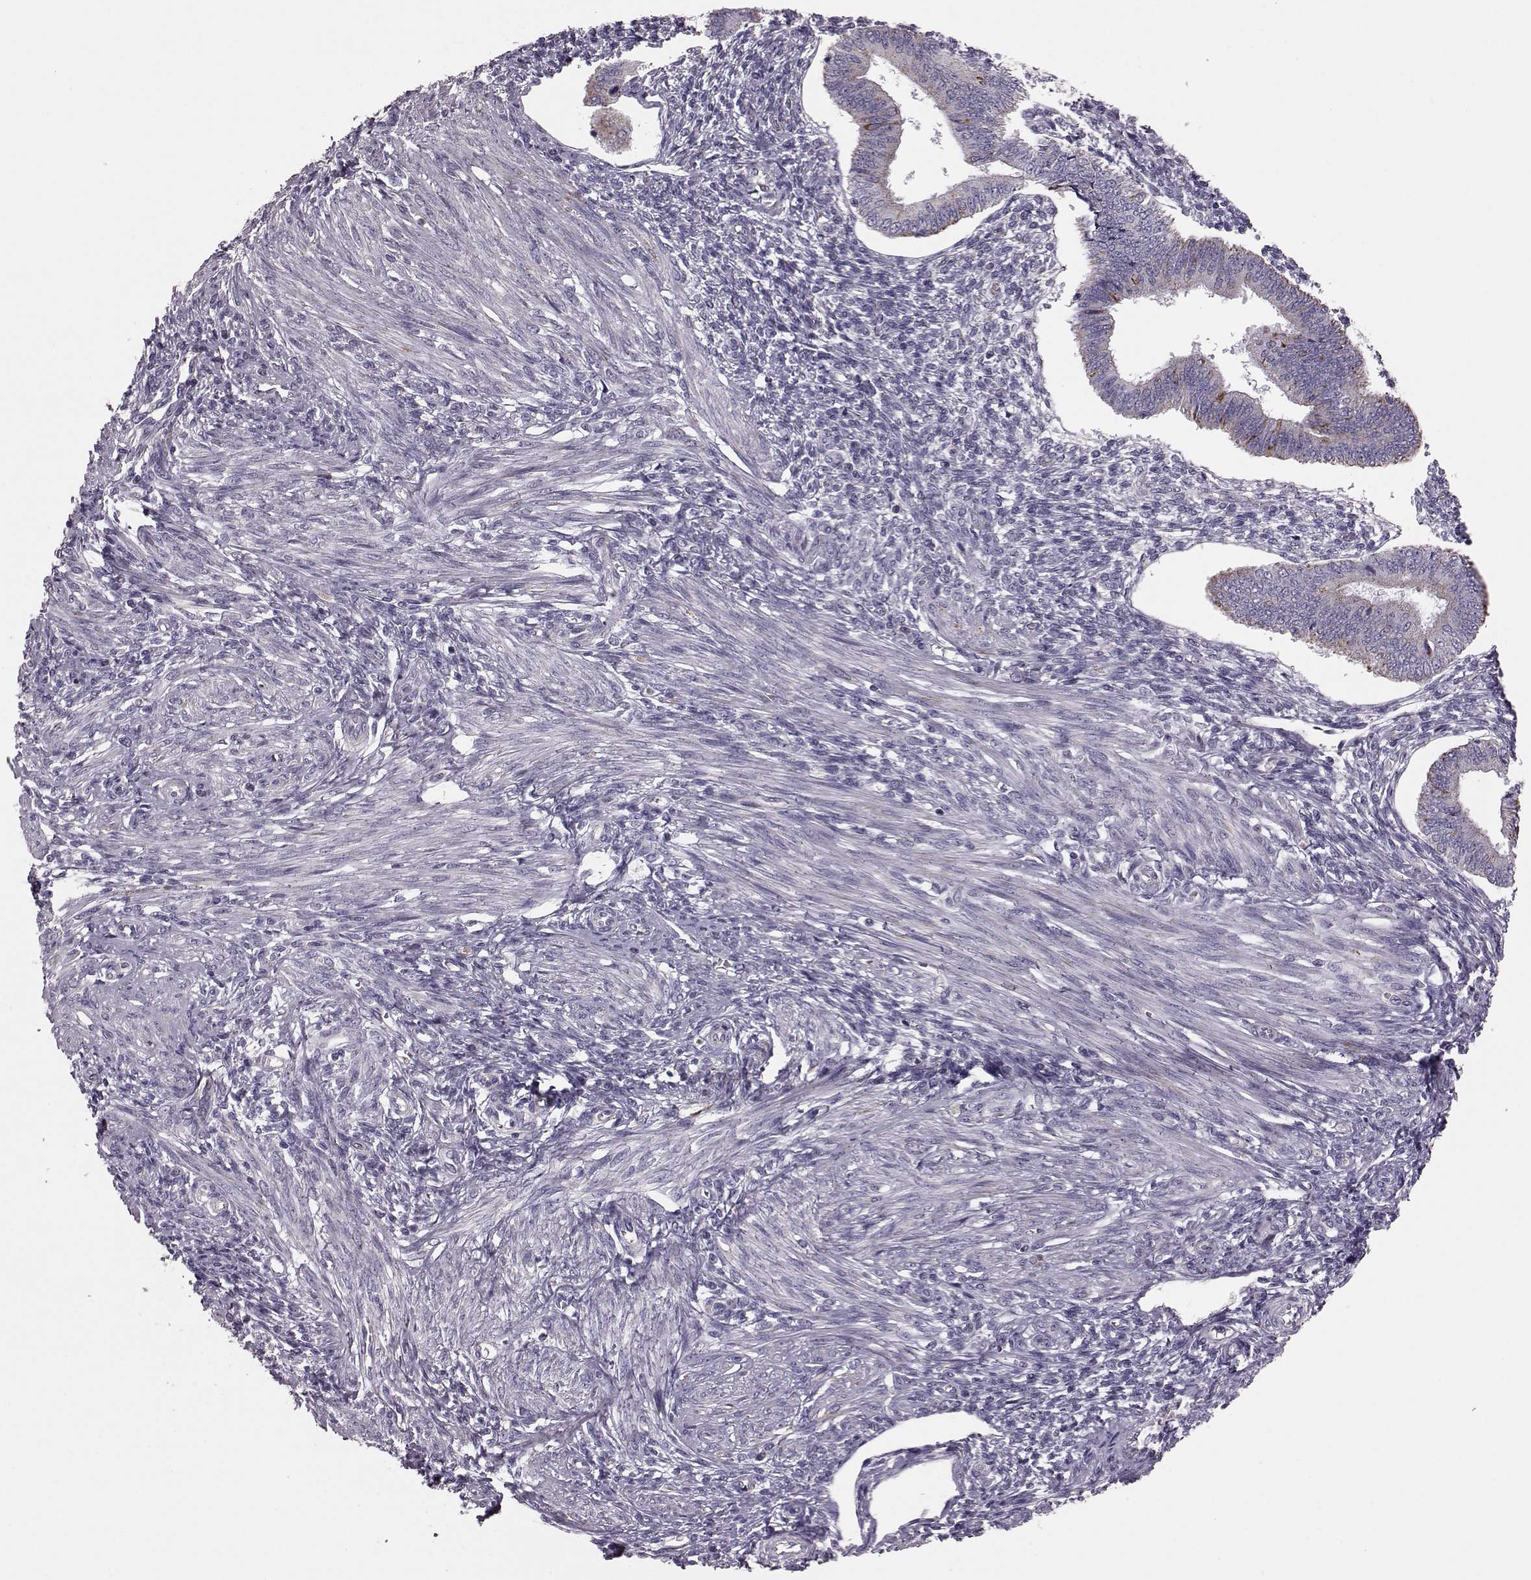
{"staining": {"intensity": "negative", "quantity": "none", "location": "none"}, "tissue": "endometrium", "cell_type": "Cells in endometrial stroma", "image_type": "normal", "snomed": [{"axis": "morphology", "description": "Normal tissue, NOS"}, {"axis": "topography", "description": "Endometrium"}], "caption": "The immunohistochemistry histopathology image has no significant expression in cells in endometrial stroma of endometrium. Nuclei are stained in blue.", "gene": "RIMS2", "patient": {"sex": "female", "age": 42}}